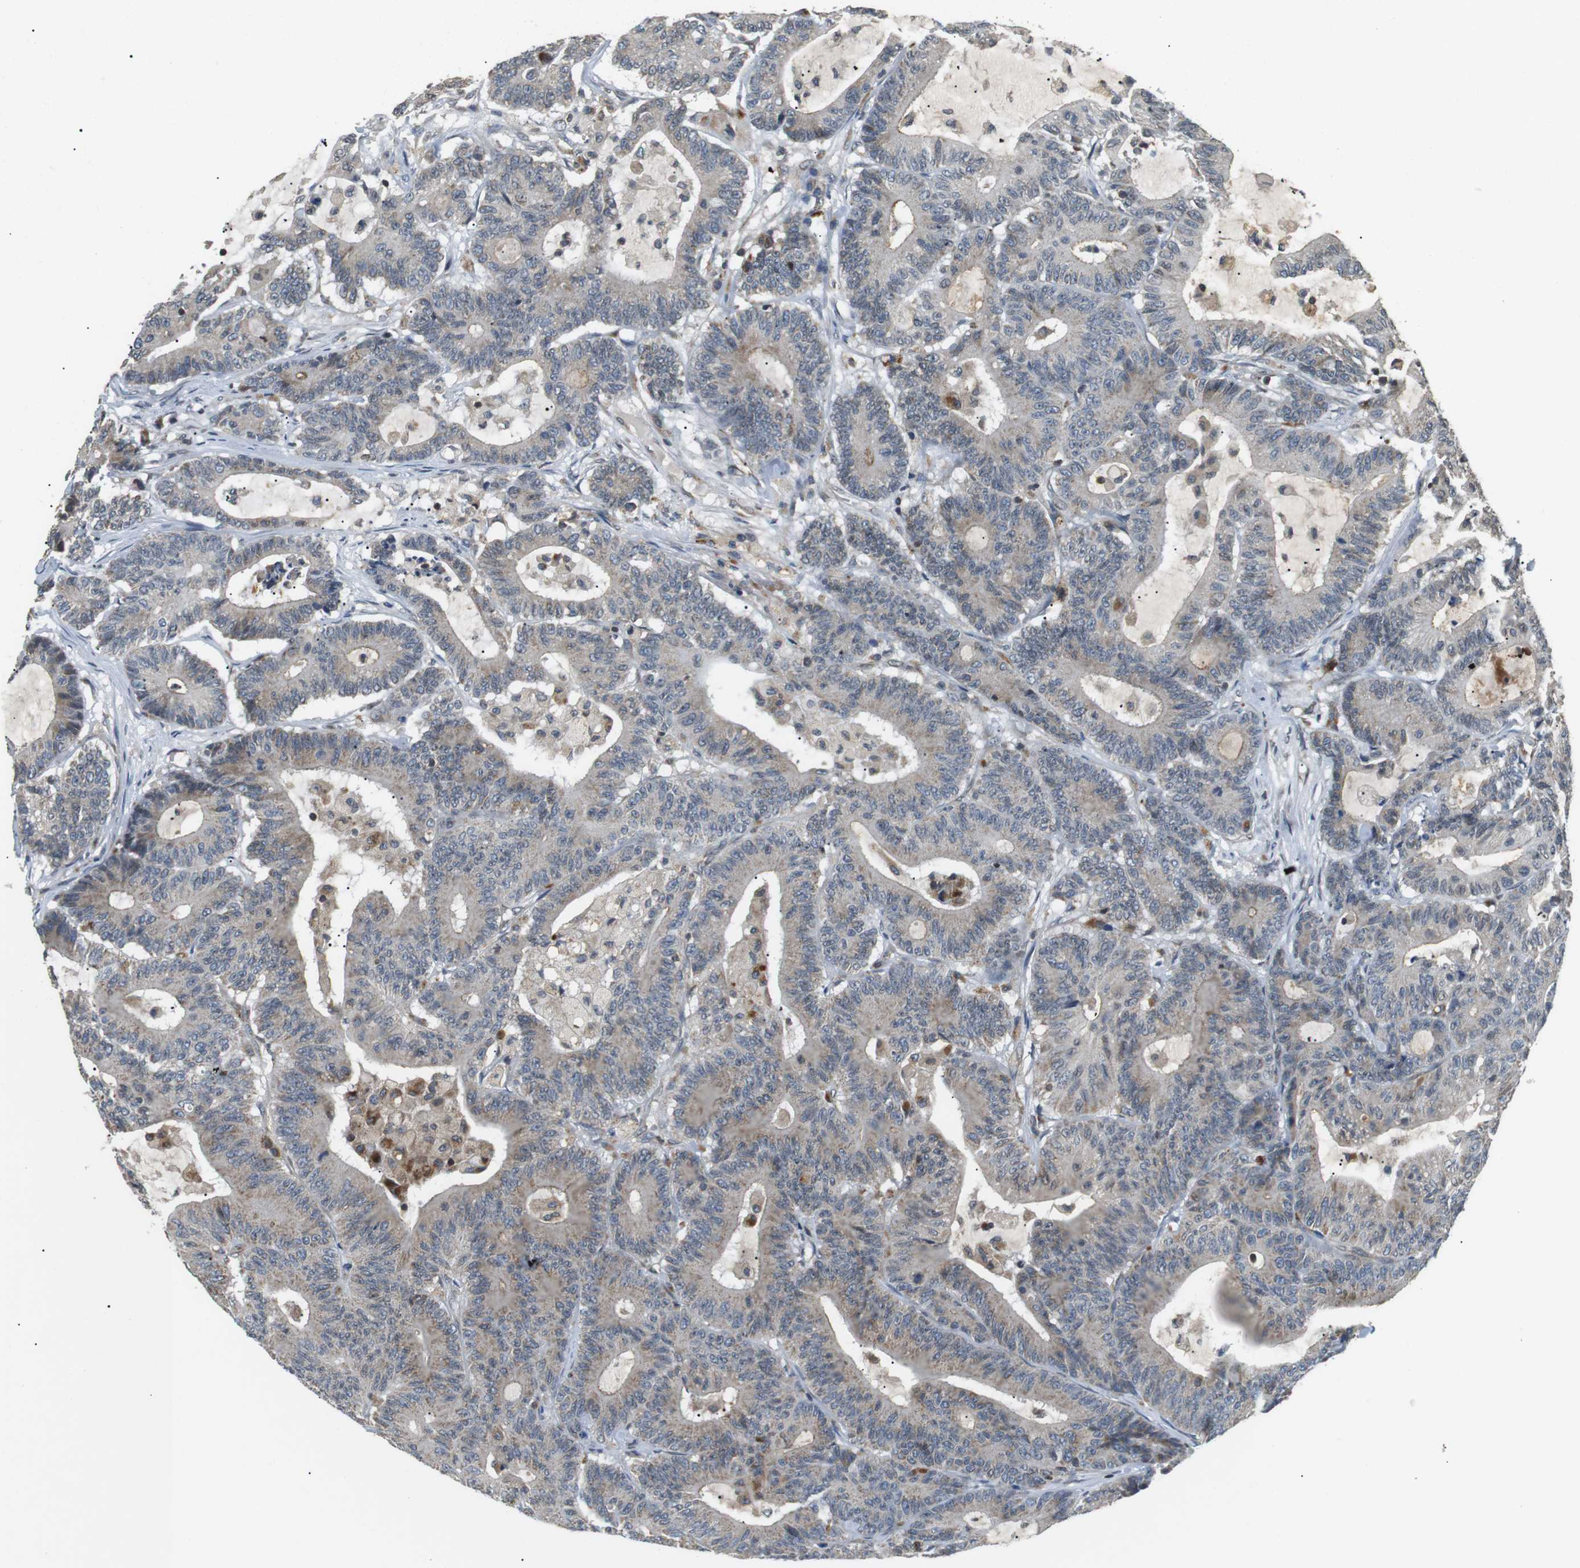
{"staining": {"intensity": "negative", "quantity": "none", "location": "none"}, "tissue": "colorectal cancer", "cell_type": "Tumor cells", "image_type": "cancer", "snomed": [{"axis": "morphology", "description": "Adenocarcinoma, NOS"}, {"axis": "topography", "description": "Colon"}], "caption": "Immunohistochemical staining of colorectal cancer demonstrates no significant expression in tumor cells.", "gene": "TMX4", "patient": {"sex": "female", "age": 84}}